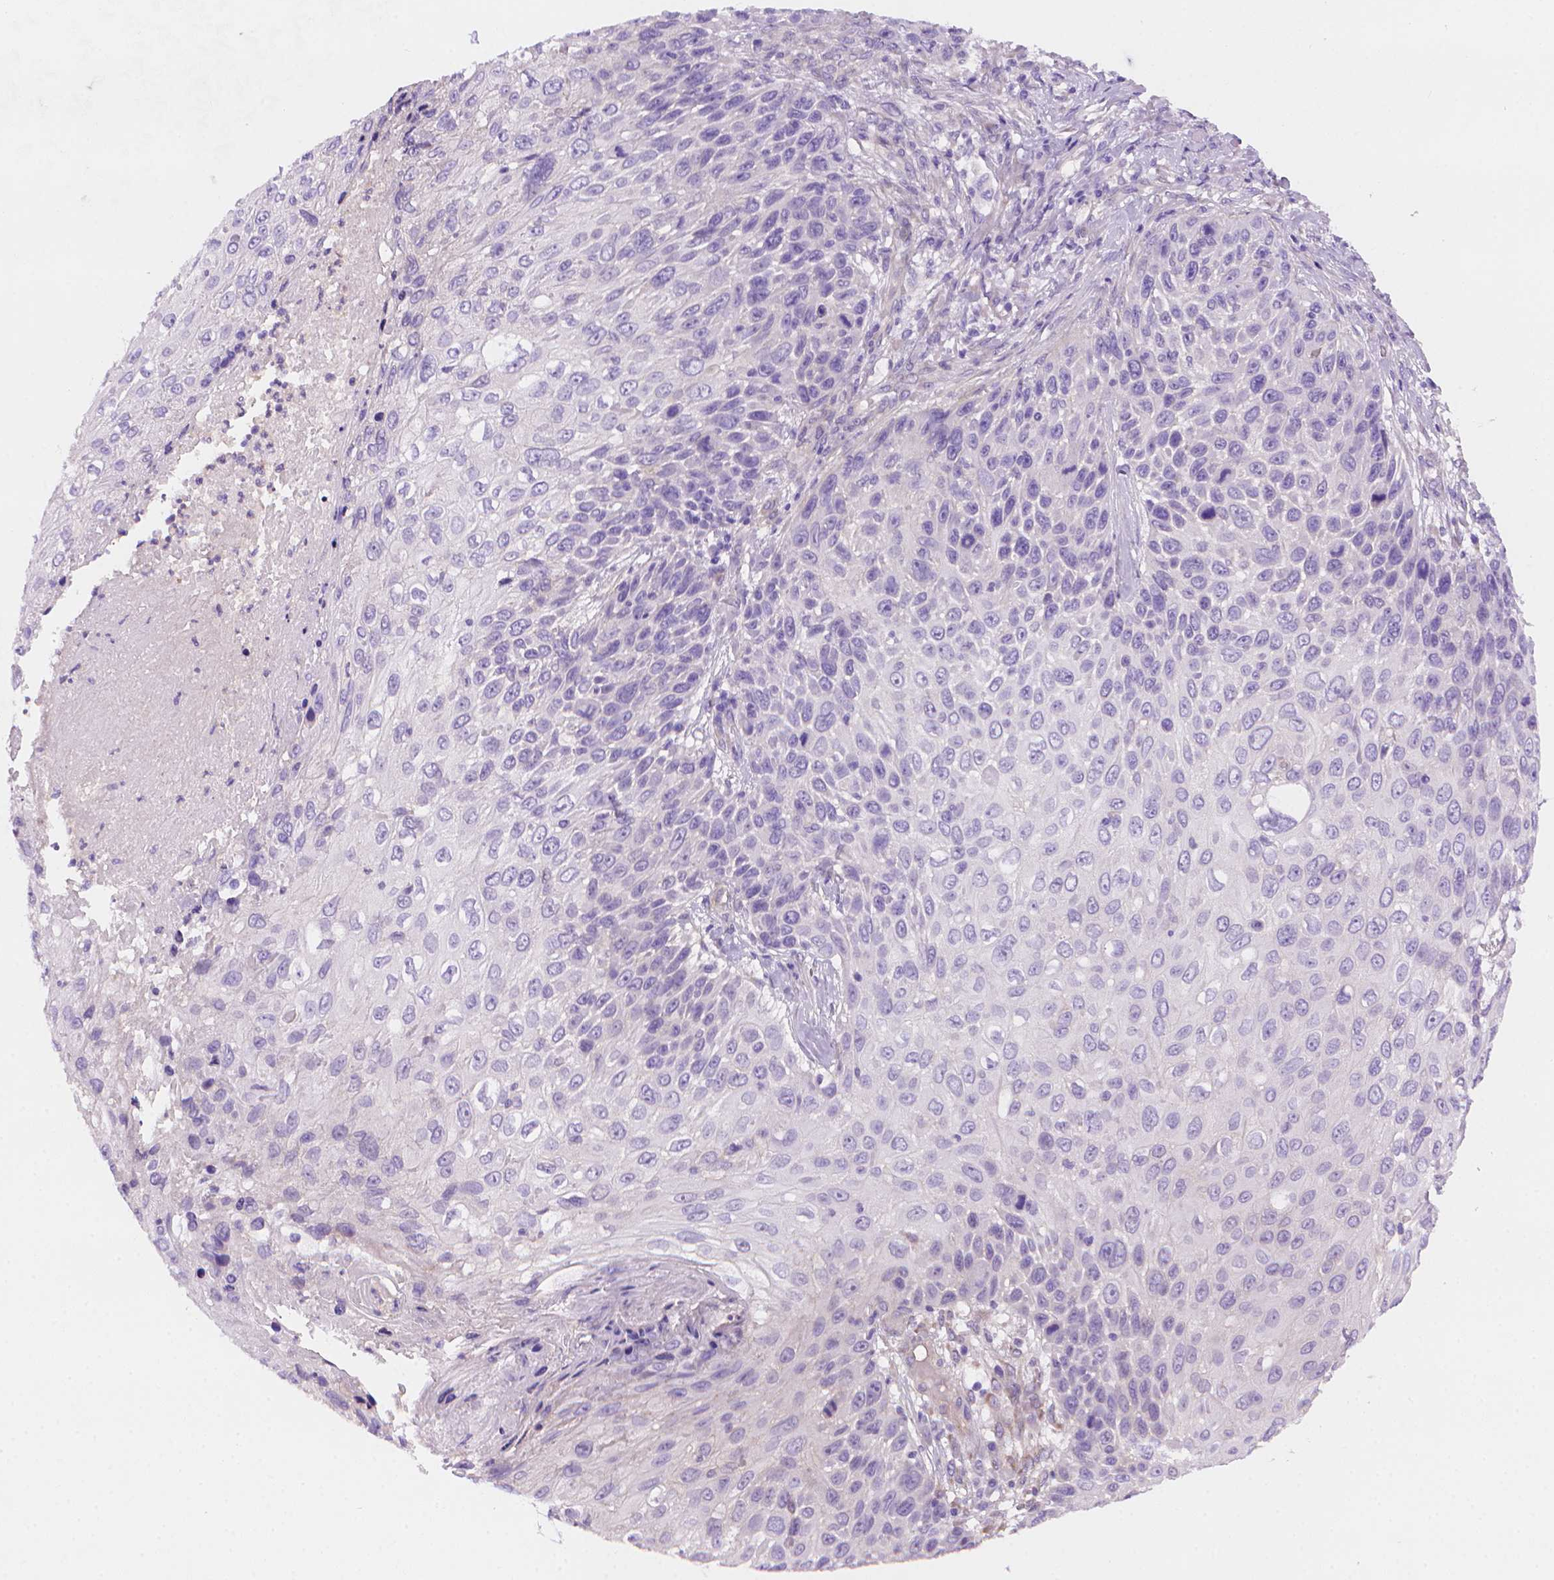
{"staining": {"intensity": "negative", "quantity": "none", "location": "none"}, "tissue": "skin cancer", "cell_type": "Tumor cells", "image_type": "cancer", "snomed": [{"axis": "morphology", "description": "Squamous cell carcinoma, NOS"}, {"axis": "topography", "description": "Skin"}], "caption": "Tumor cells show no significant protein expression in squamous cell carcinoma (skin).", "gene": "AMMECR1", "patient": {"sex": "male", "age": 92}}